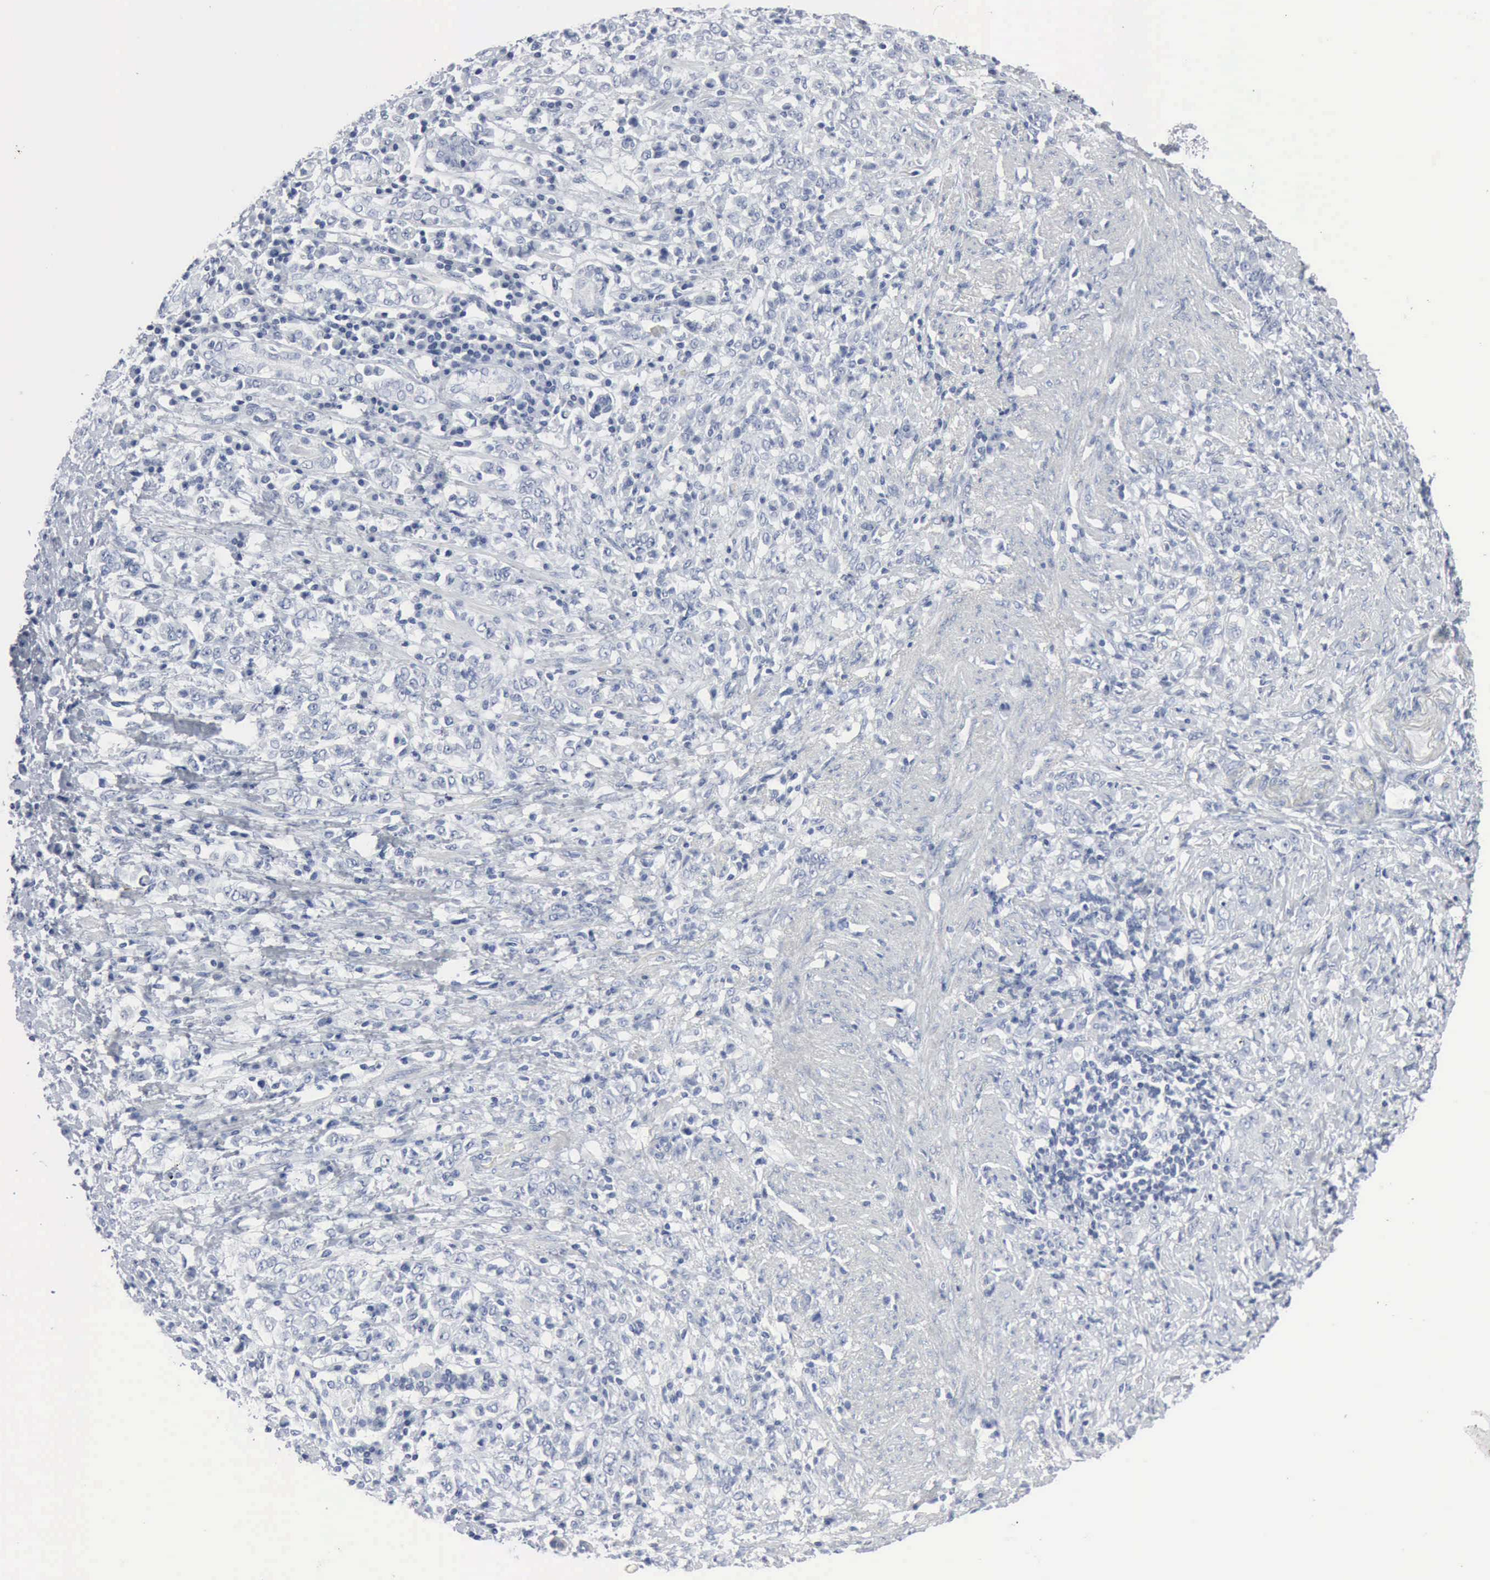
{"staining": {"intensity": "negative", "quantity": "none", "location": "none"}, "tissue": "stomach cancer", "cell_type": "Tumor cells", "image_type": "cancer", "snomed": [{"axis": "morphology", "description": "Adenocarcinoma, NOS"}, {"axis": "topography", "description": "Stomach, lower"}], "caption": "Immunohistochemistry (IHC) photomicrograph of neoplastic tissue: stomach cancer stained with DAB reveals no significant protein staining in tumor cells.", "gene": "DMD", "patient": {"sex": "male", "age": 88}}